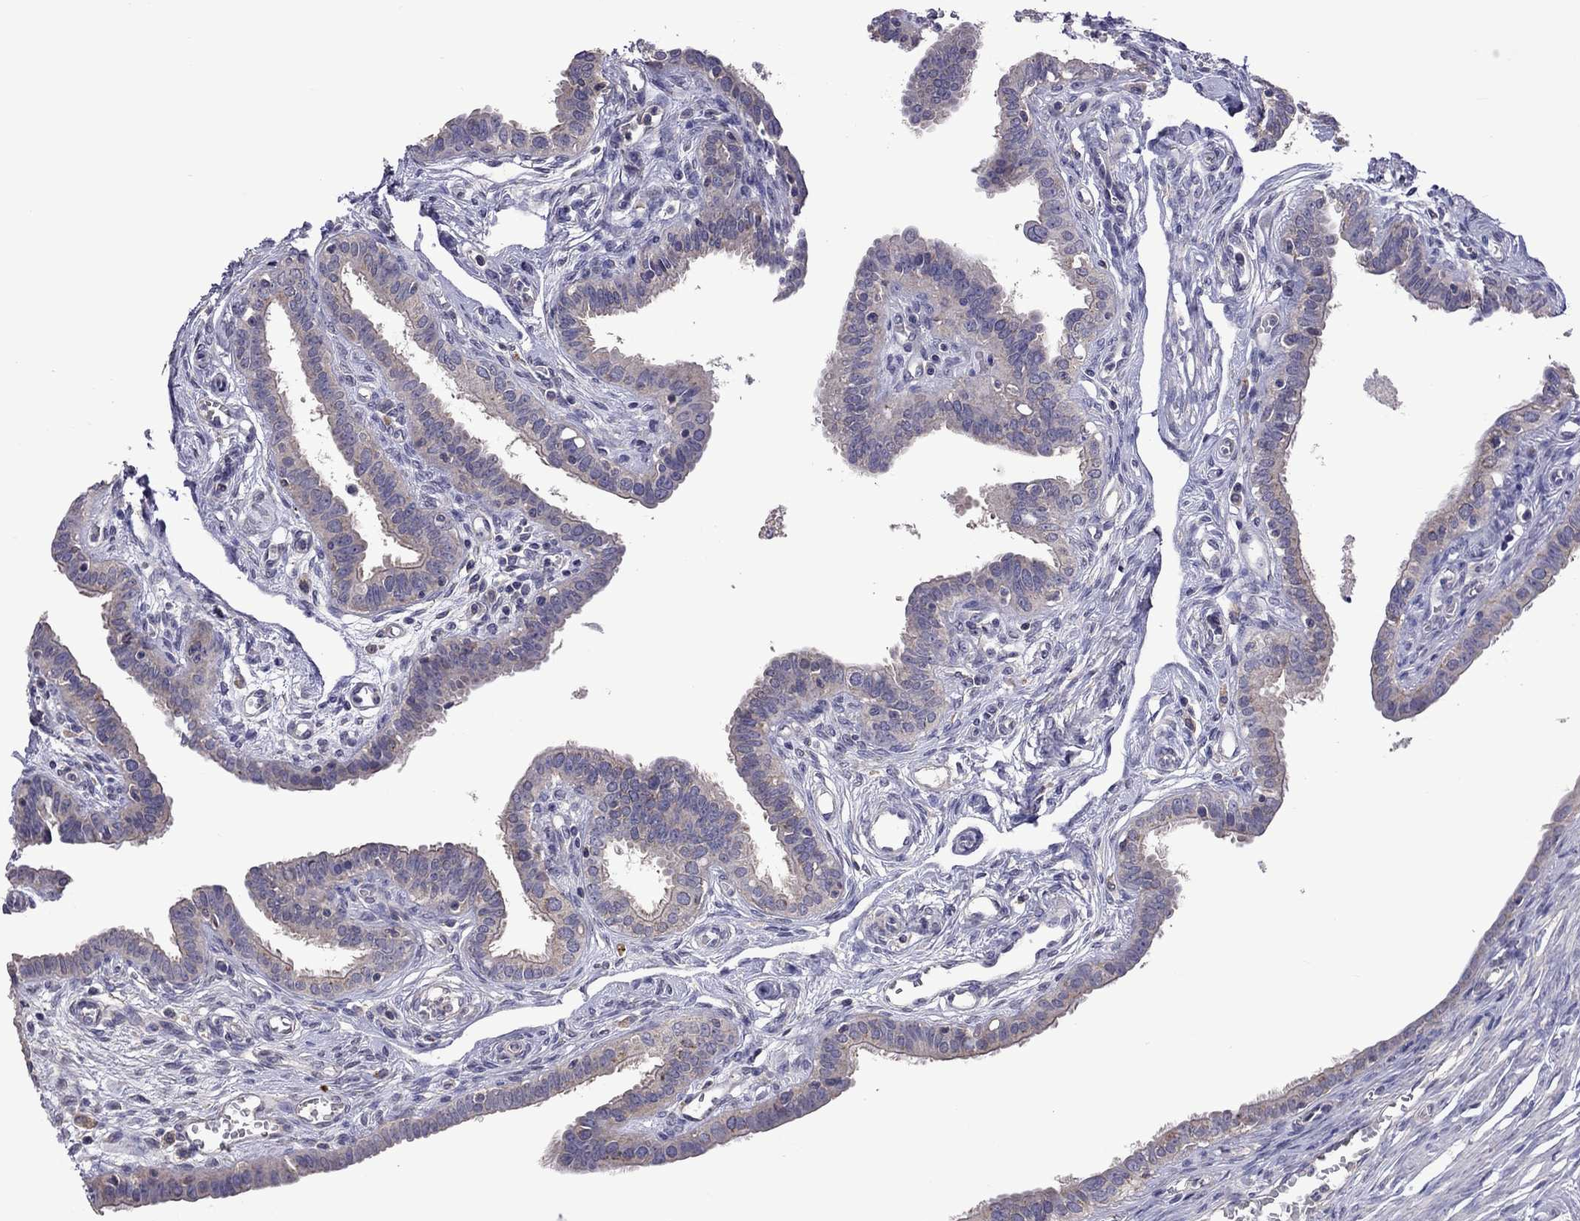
{"staining": {"intensity": "weak", "quantity": ">75%", "location": "cytoplasmic/membranous"}, "tissue": "fallopian tube", "cell_type": "Glandular cells", "image_type": "normal", "snomed": [{"axis": "morphology", "description": "Normal tissue, NOS"}, {"axis": "morphology", "description": "Carcinoma, endometroid"}, {"axis": "topography", "description": "Fallopian tube"}, {"axis": "topography", "description": "Ovary"}], "caption": "Immunohistochemistry image of unremarkable human fallopian tube stained for a protein (brown), which shows low levels of weak cytoplasmic/membranous expression in about >75% of glandular cells.", "gene": "RTP5", "patient": {"sex": "female", "age": 42}}